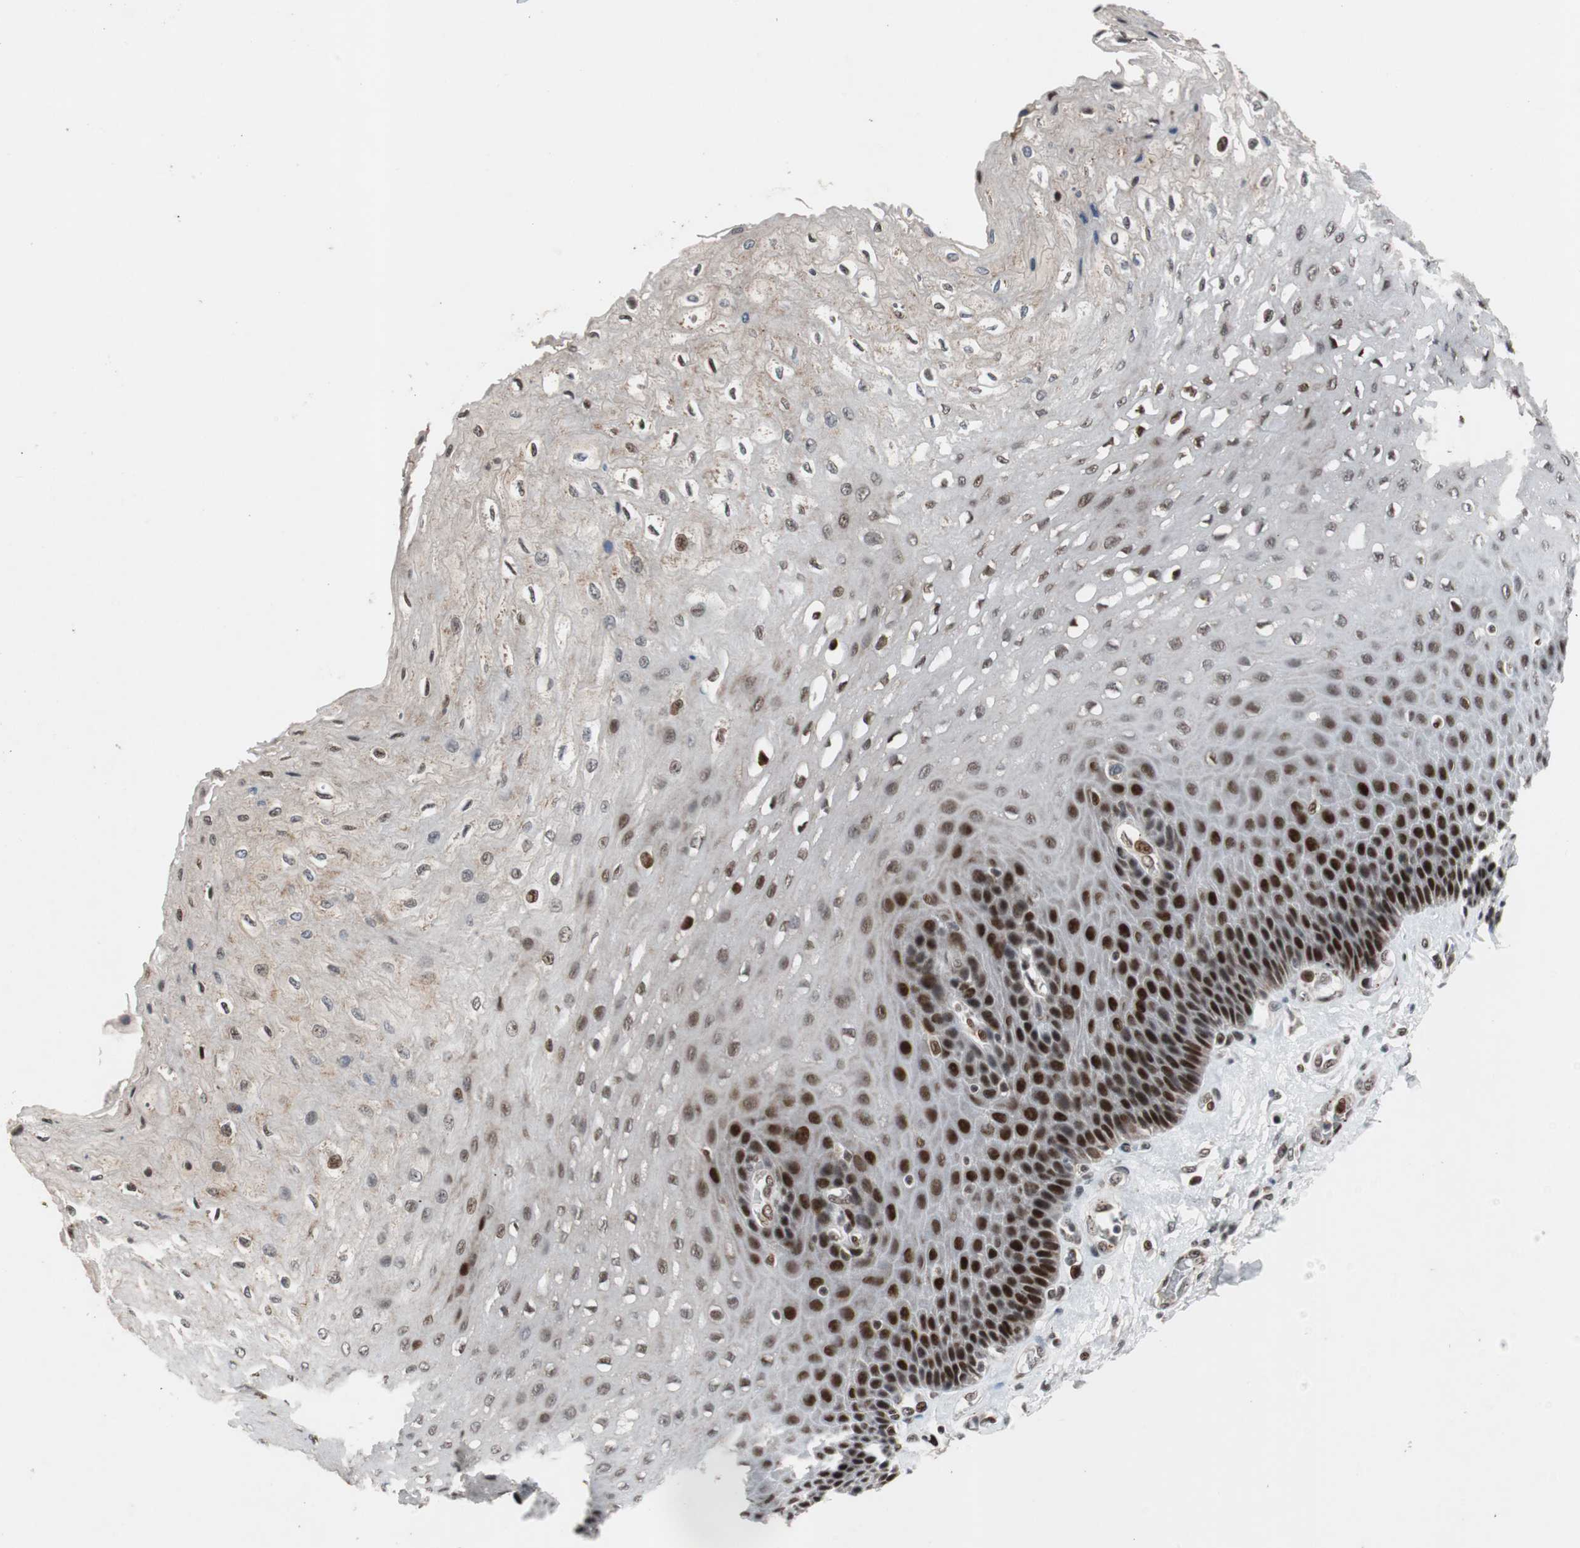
{"staining": {"intensity": "strong", "quantity": "25%-75%", "location": "nuclear"}, "tissue": "esophagus", "cell_type": "Squamous epithelial cells", "image_type": "normal", "snomed": [{"axis": "morphology", "description": "Normal tissue, NOS"}, {"axis": "topography", "description": "Esophagus"}], "caption": "A brown stain shows strong nuclear expression of a protein in squamous epithelial cells of benign human esophagus. (Stains: DAB in brown, nuclei in blue, Microscopy: brightfield microscopy at high magnification).", "gene": "NBL1", "patient": {"sex": "female", "age": 72}}